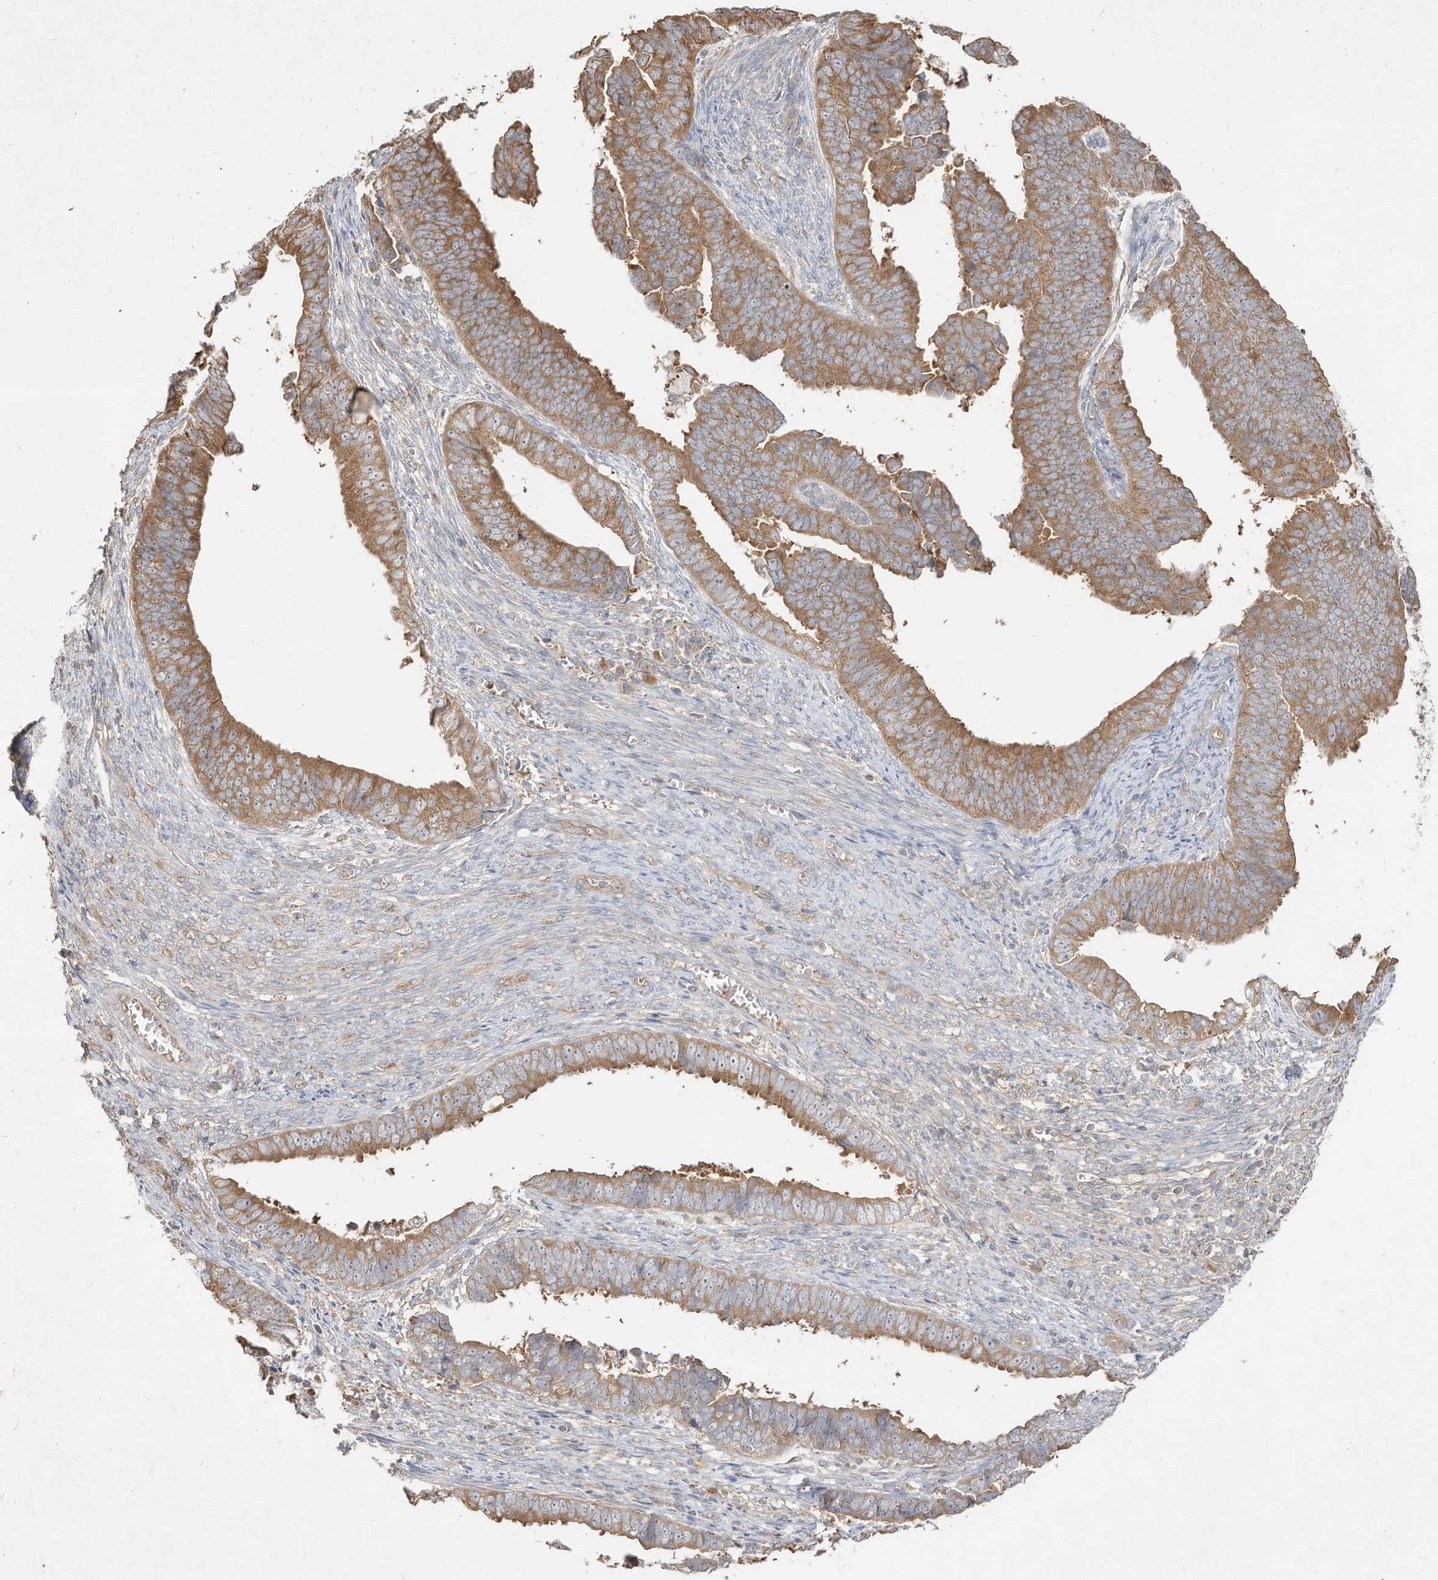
{"staining": {"intensity": "moderate", "quantity": ">75%", "location": "cytoplasmic/membranous"}, "tissue": "endometrial cancer", "cell_type": "Tumor cells", "image_type": "cancer", "snomed": [{"axis": "morphology", "description": "Adenocarcinoma, NOS"}, {"axis": "topography", "description": "Endometrium"}], "caption": "Protein staining exhibits moderate cytoplasmic/membranous staining in about >75% of tumor cells in adenocarcinoma (endometrial). (Stains: DAB in brown, nuclei in blue, Microscopy: brightfield microscopy at high magnification).", "gene": "DYNC1I2", "patient": {"sex": "female", "age": 75}}